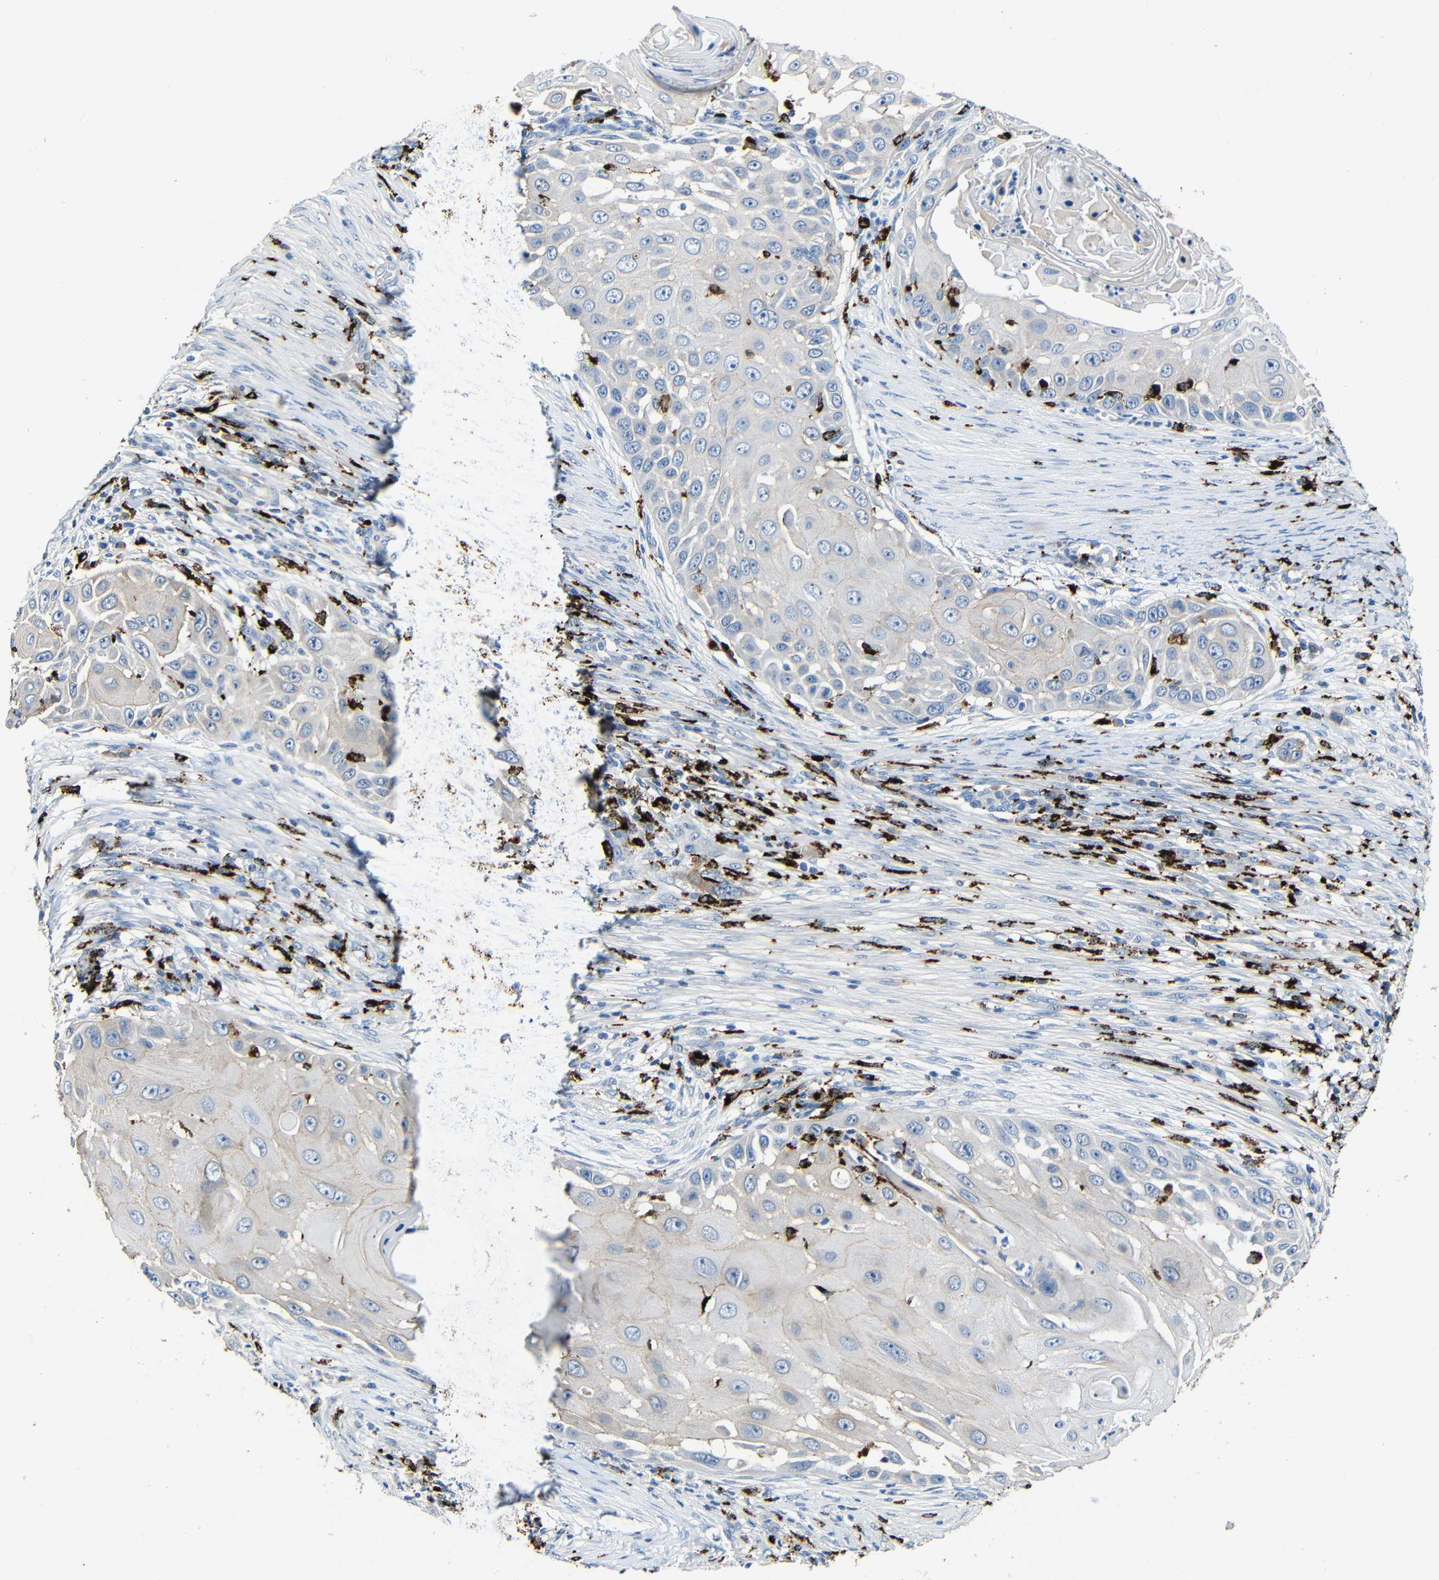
{"staining": {"intensity": "weak", "quantity": ">75%", "location": "cytoplasmic/membranous"}, "tissue": "skin cancer", "cell_type": "Tumor cells", "image_type": "cancer", "snomed": [{"axis": "morphology", "description": "Squamous cell carcinoma, NOS"}, {"axis": "topography", "description": "Skin"}], "caption": "IHC of skin cancer (squamous cell carcinoma) demonstrates low levels of weak cytoplasmic/membranous staining in approximately >75% of tumor cells.", "gene": "HLA-DMA", "patient": {"sex": "female", "age": 44}}